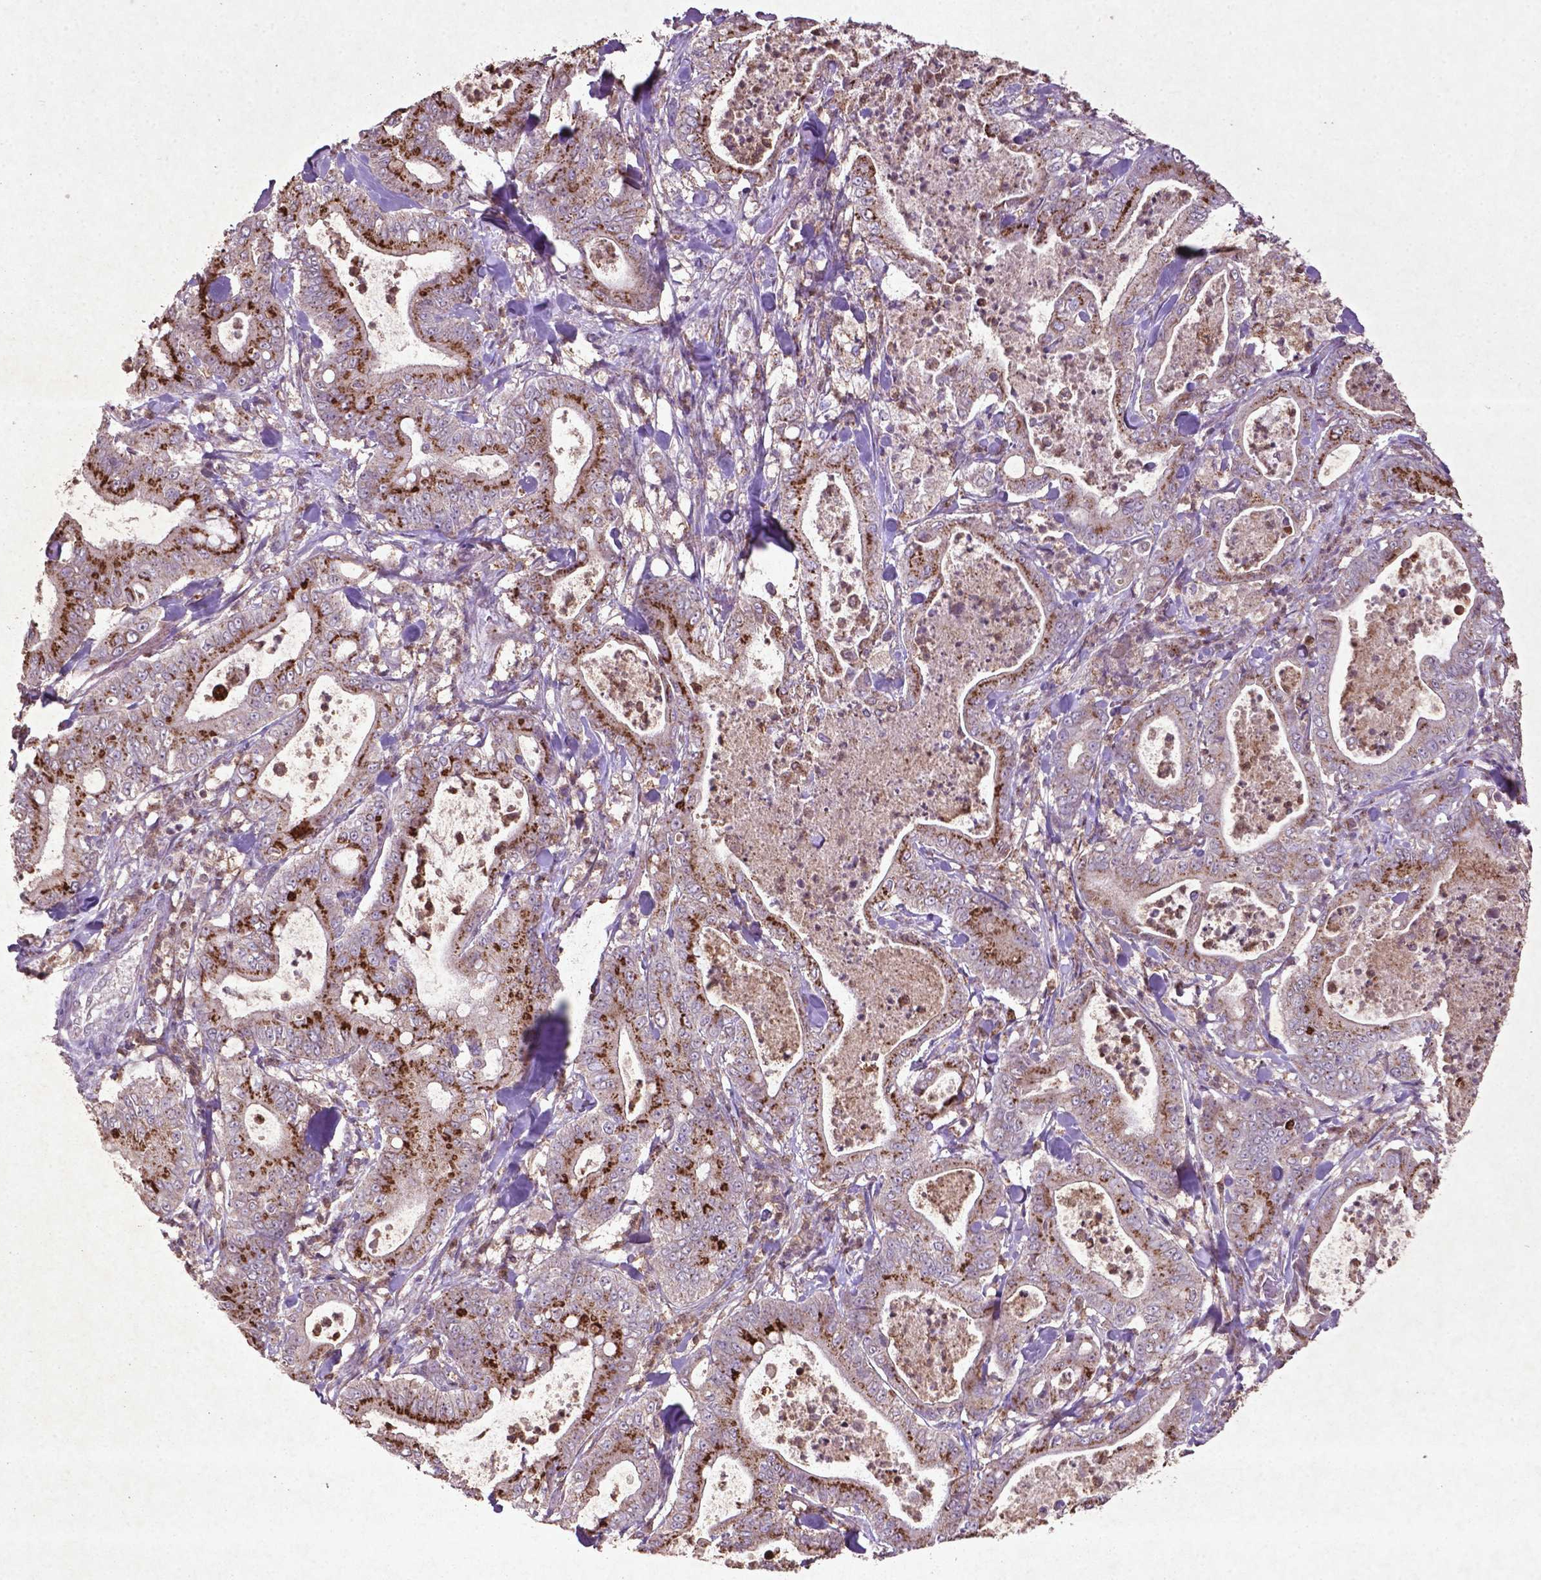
{"staining": {"intensity": "strong", "quantity": "25%-75%", "location": "cytoplasmic/membranous"}, "tissue": "pancreatic cancer", "cell_type": "Tumor cells", "image_type": "cancer", "snomed": [{"axis": "morphology", "description": "Adenocarcinoma, NOS"}, {"axis": "topography", "description": "Pancreas"}], "caption": "DAB (3,3'-diaminobenzidine) immunohistochemical staining of human pancreatic cancer displays strong cytoplasmic/membranous protein expression in approximately 25%-75% of tumor cells.", "gene": "MTOR", "patient": {"sex": "male", "age": 71}}